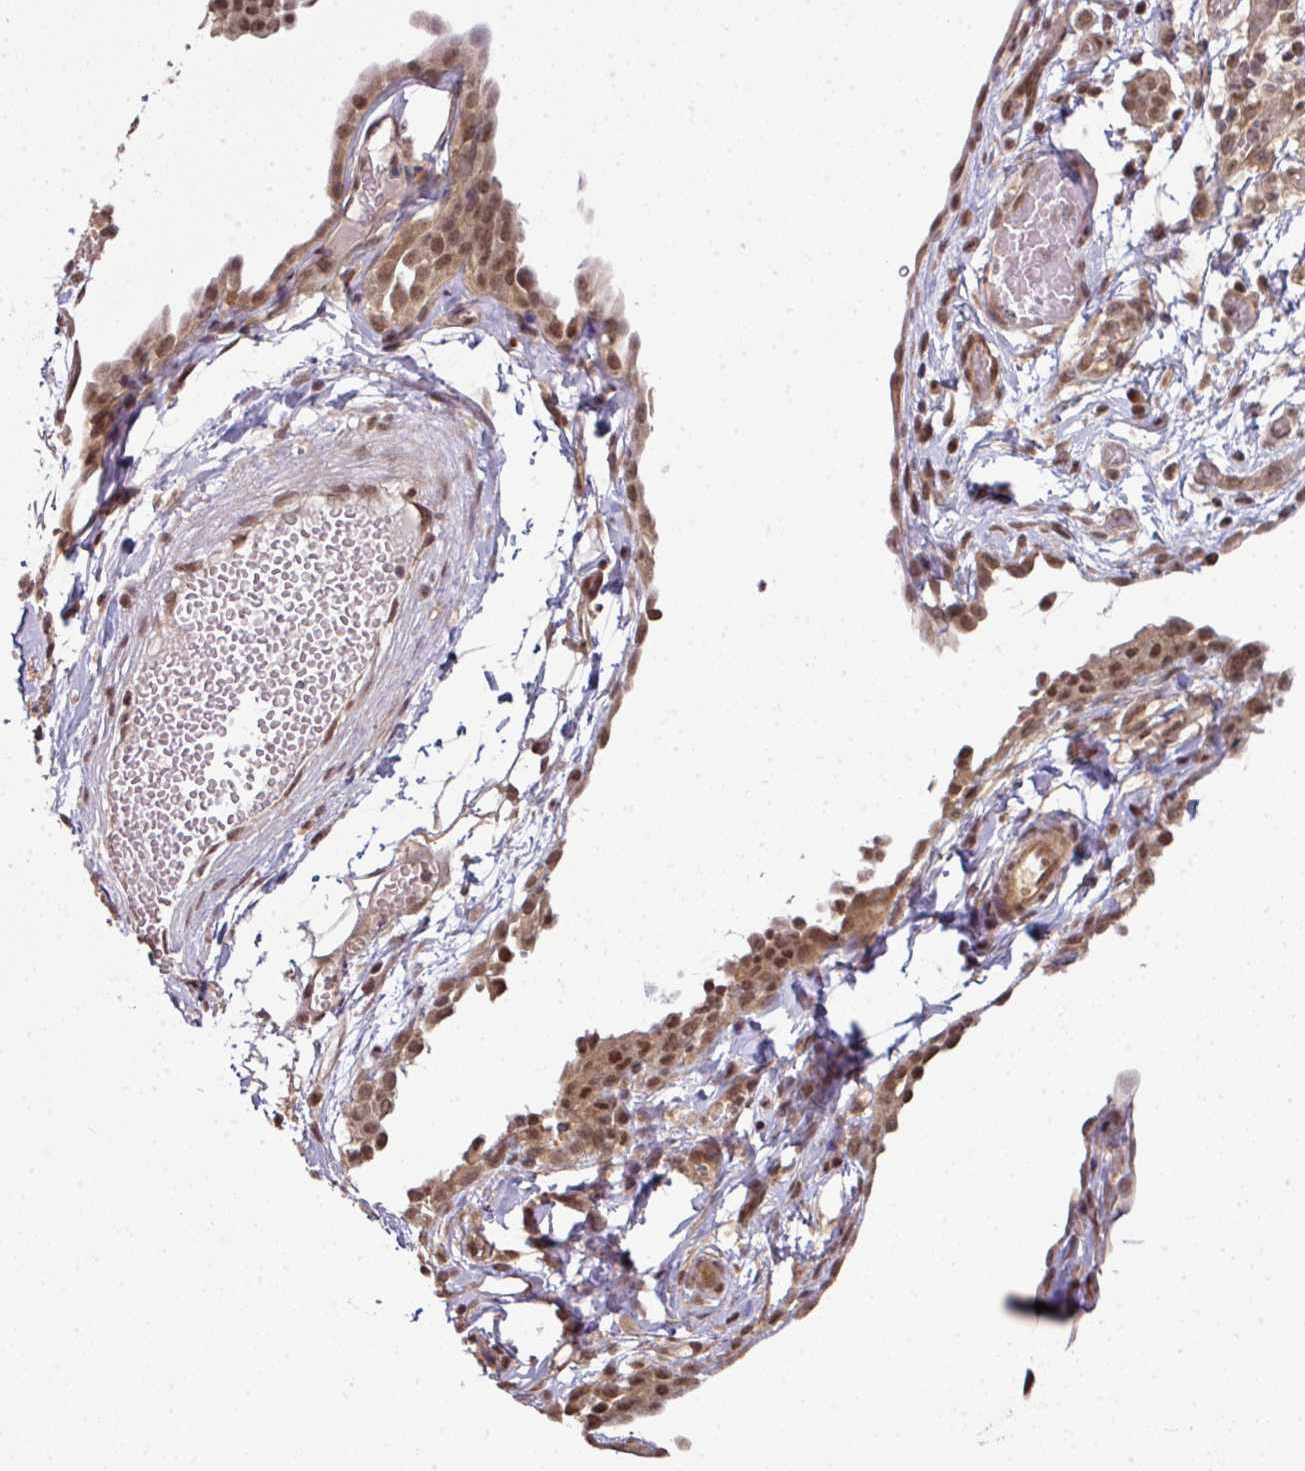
{"staining": {"intensity": "moderate", "quantity": ">75%", "location": "nuclear"}, "tissue": "ovarian cancer", "cell_type": "Tumor cells", "image_type": "cancer", "snomed": [{"axis": "morphology", "description": "Carcinoma, endometroid"}, {"axis": "topography", "description": "Ovary"}], "caption": "Ovarian cancer stained with a brown dye demonstrates moderate nuclear positive expression in approximately >75% of tumor cells.", "gene": "ANKRD18A", "patient": {"sex": "female", "age": 42}}